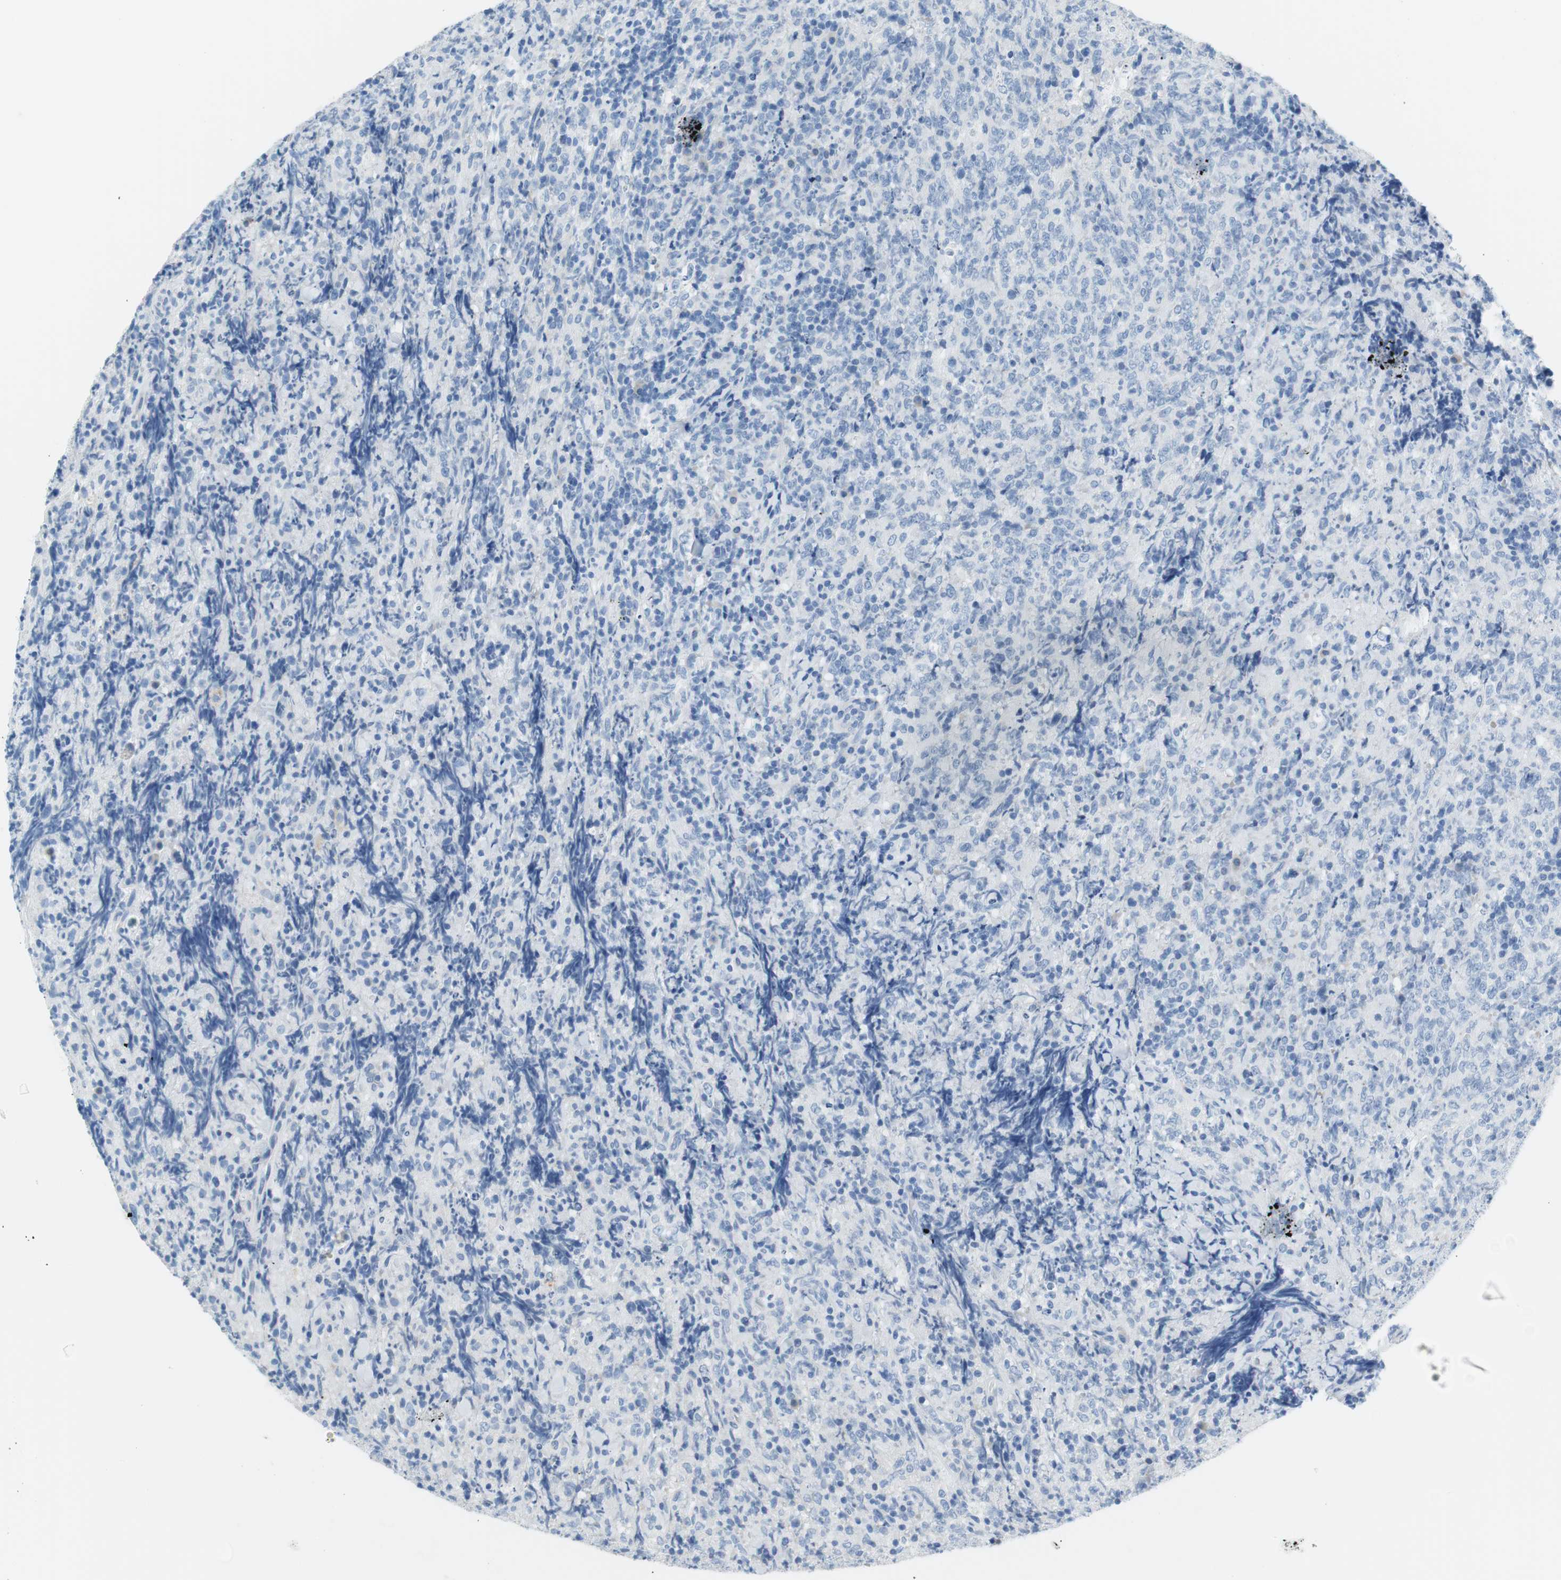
{"staining": {"intensity": "negative", "quantity": "none", "location": "none"}, "tissue": "lymphoma", "cell_type": "Tumor cells", "image_type": "cancer", "snomed": [{"axis": "morphology", "description": "Malignant lymphoma, non-Hodgkin's type, High grade"}, {"axis": "topography", "description": "Tonsil"}], "caption": "Tumor cells show no significant expression in malignant lymphoma, non-Hodgkin's type (high-grade). (DAB immunohistochemistry with hematoxylin counter stain).", "gene": "MYH1", "patient": {"sex": "female", "age": 36}}